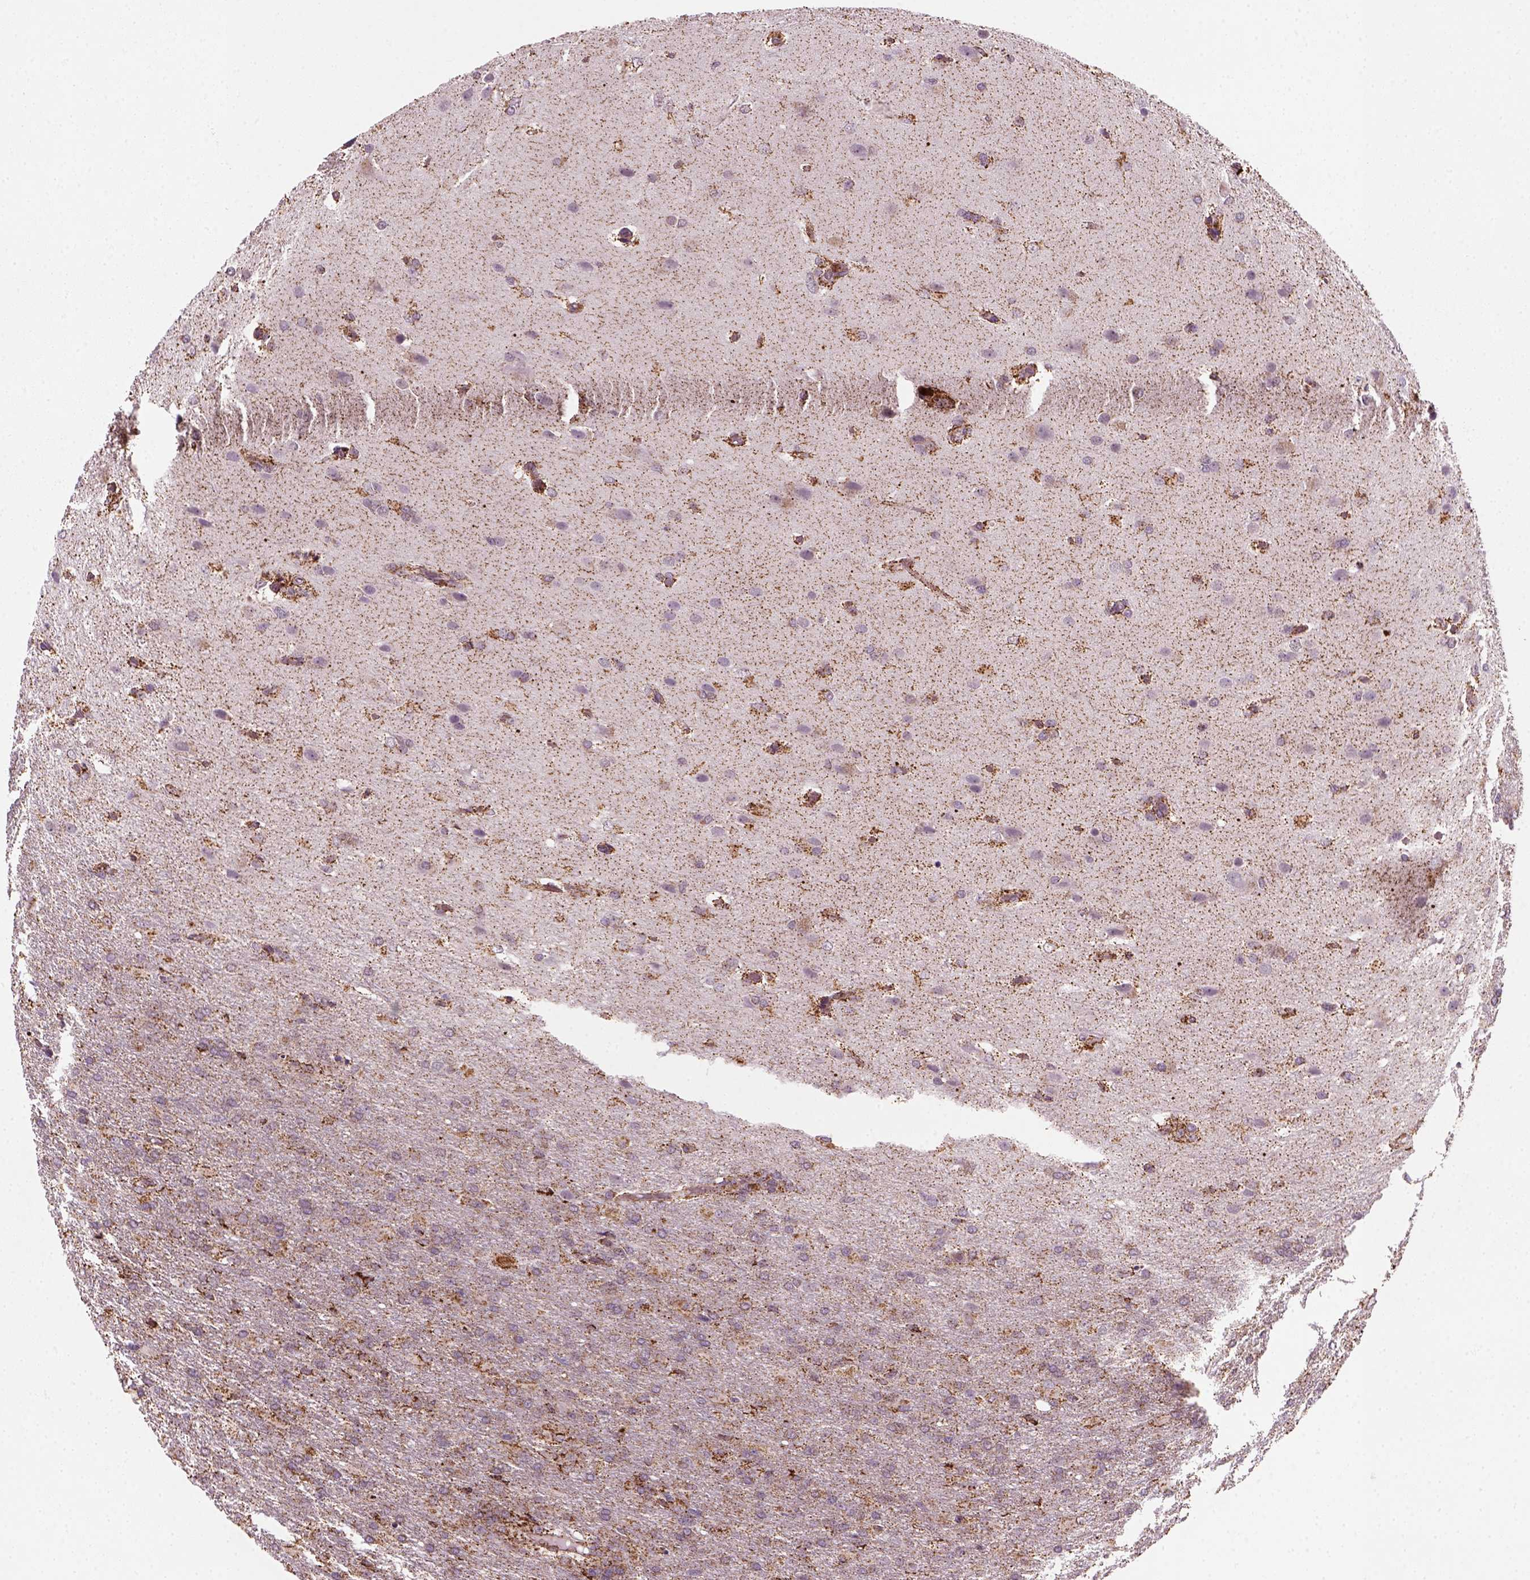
{"staining": {"intensity": "negative", "quantity": "none", "location": "none"}, "tissue": "glioma", "cell_type": "Tumor cells", "image_type": "cancer", "snomed": [{"axis": "morphology", "description": "Glioma, malignant, High grade"}, {"axis": "topography", "description": "Brain"}], "caption": "Immunohistochemical staining of human glioma displays no significant expression in tumor cells. Brightfield microscopy of immunohistochemistry stained with DAB (3,3'-diaminobenzidine) (brown) and hematoxylin (blue), captured at high magnification.", "gene": "NUDT16L1", "patient": {"sex": "male", "age": 68}}